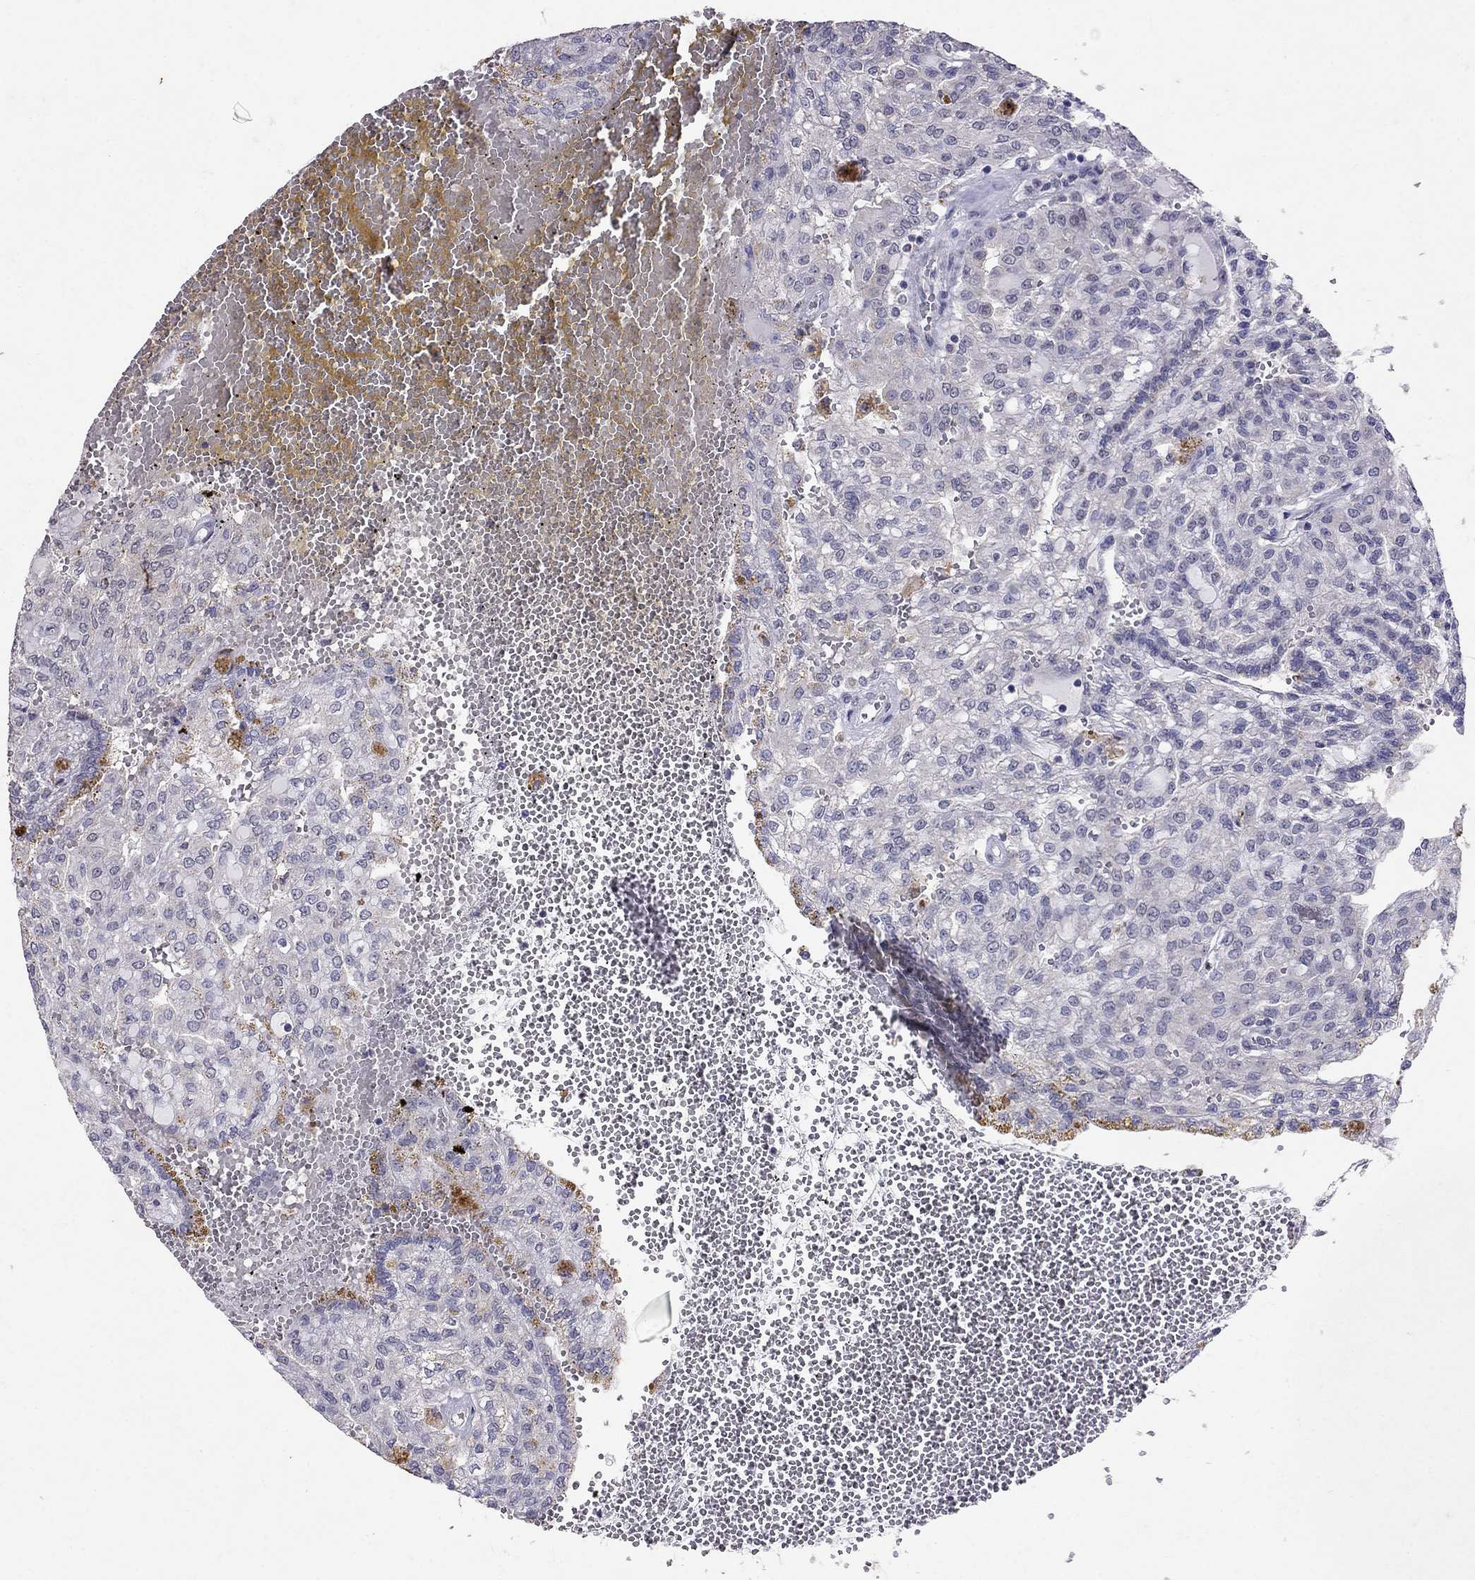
{"staining": {"intensity": "negative", "quantity": "none", "location": "none"}, "tissue": "renal cancer", "cell_type": "Tumor cells", "image_type": "cancer", "snomed": [{"axis": "morphology", "description": "Adenocarcinoma, NOS"}, {"axis": "topography", "description": "Kidney"}], "caption": "This is a photomicrograph of immunohistochemistry staining of renal cancer, which shows no positivity in tumor cells.", "gene": "FST", "patient": {"sex": "male", "age": 63}}